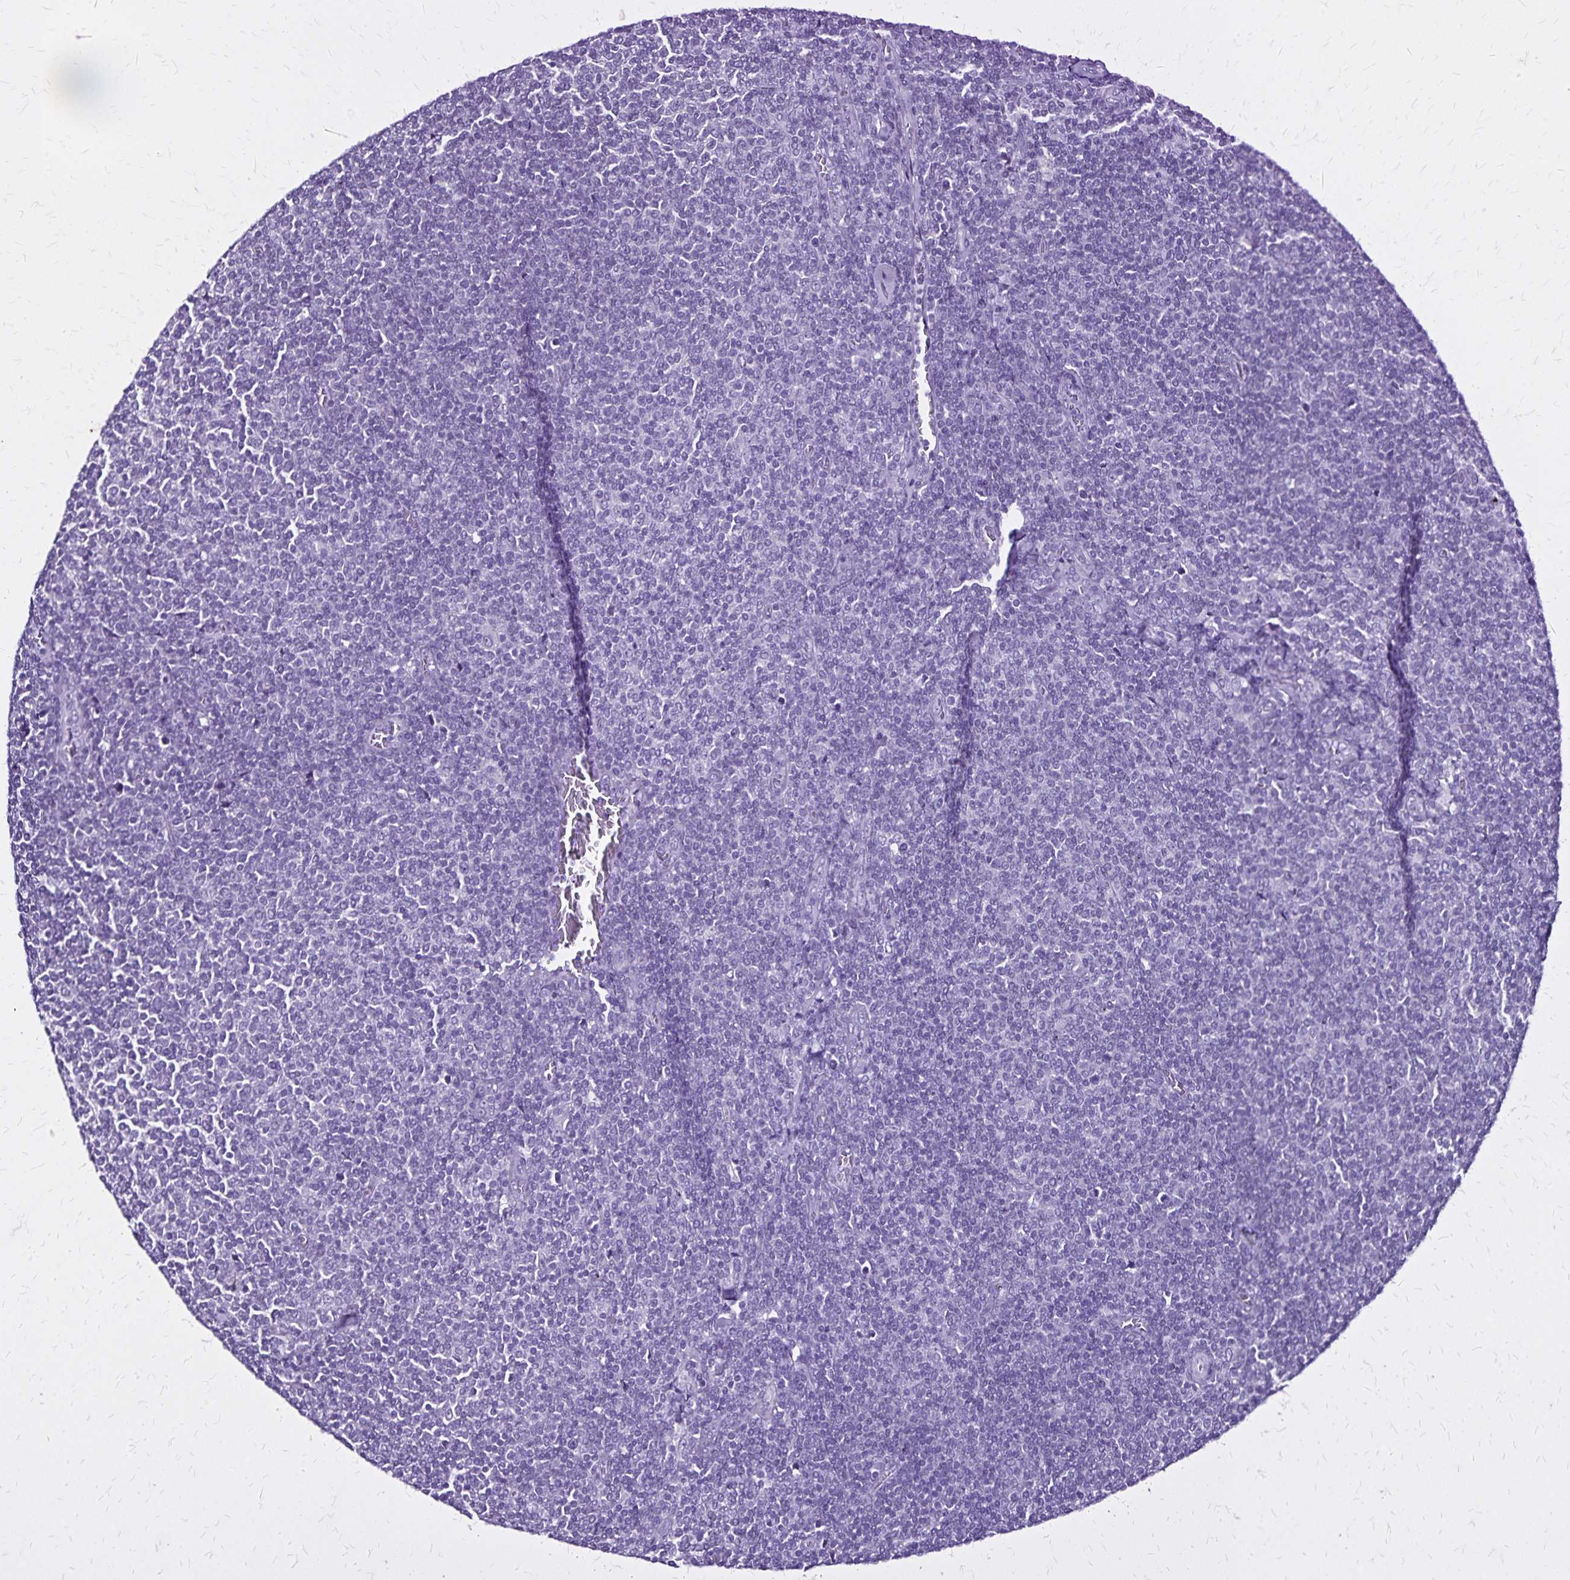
{"staining": {"intensity": "negative", "quantity": "none", "location": "none"}, "tissue": "lymphoma", "cell_type": "Tumor cells", "image_type": "cancer", "snomed": [{"axis": "morphology", "description": "Malignant lymphoma, non-Hodgkin's type, Low grade"}, {"axis": "topography", "description": "Lymph node"}], "caption": "High magnification brightfield microscopy of low-grade malignant lymphoma, non-Hodgkin's type stained with DAB (brown) and counterstained with hematoxylin (blue): tumor cells show no significant expression. Brightfield microscopy of immunohistochemistry stained with DAB (3,3'-diaminobenzidine) (brown) and hematoxylin (blue), captured at high magnification.", "gene": "KRT2", "patient": {"sex": "male", "age": 52}}